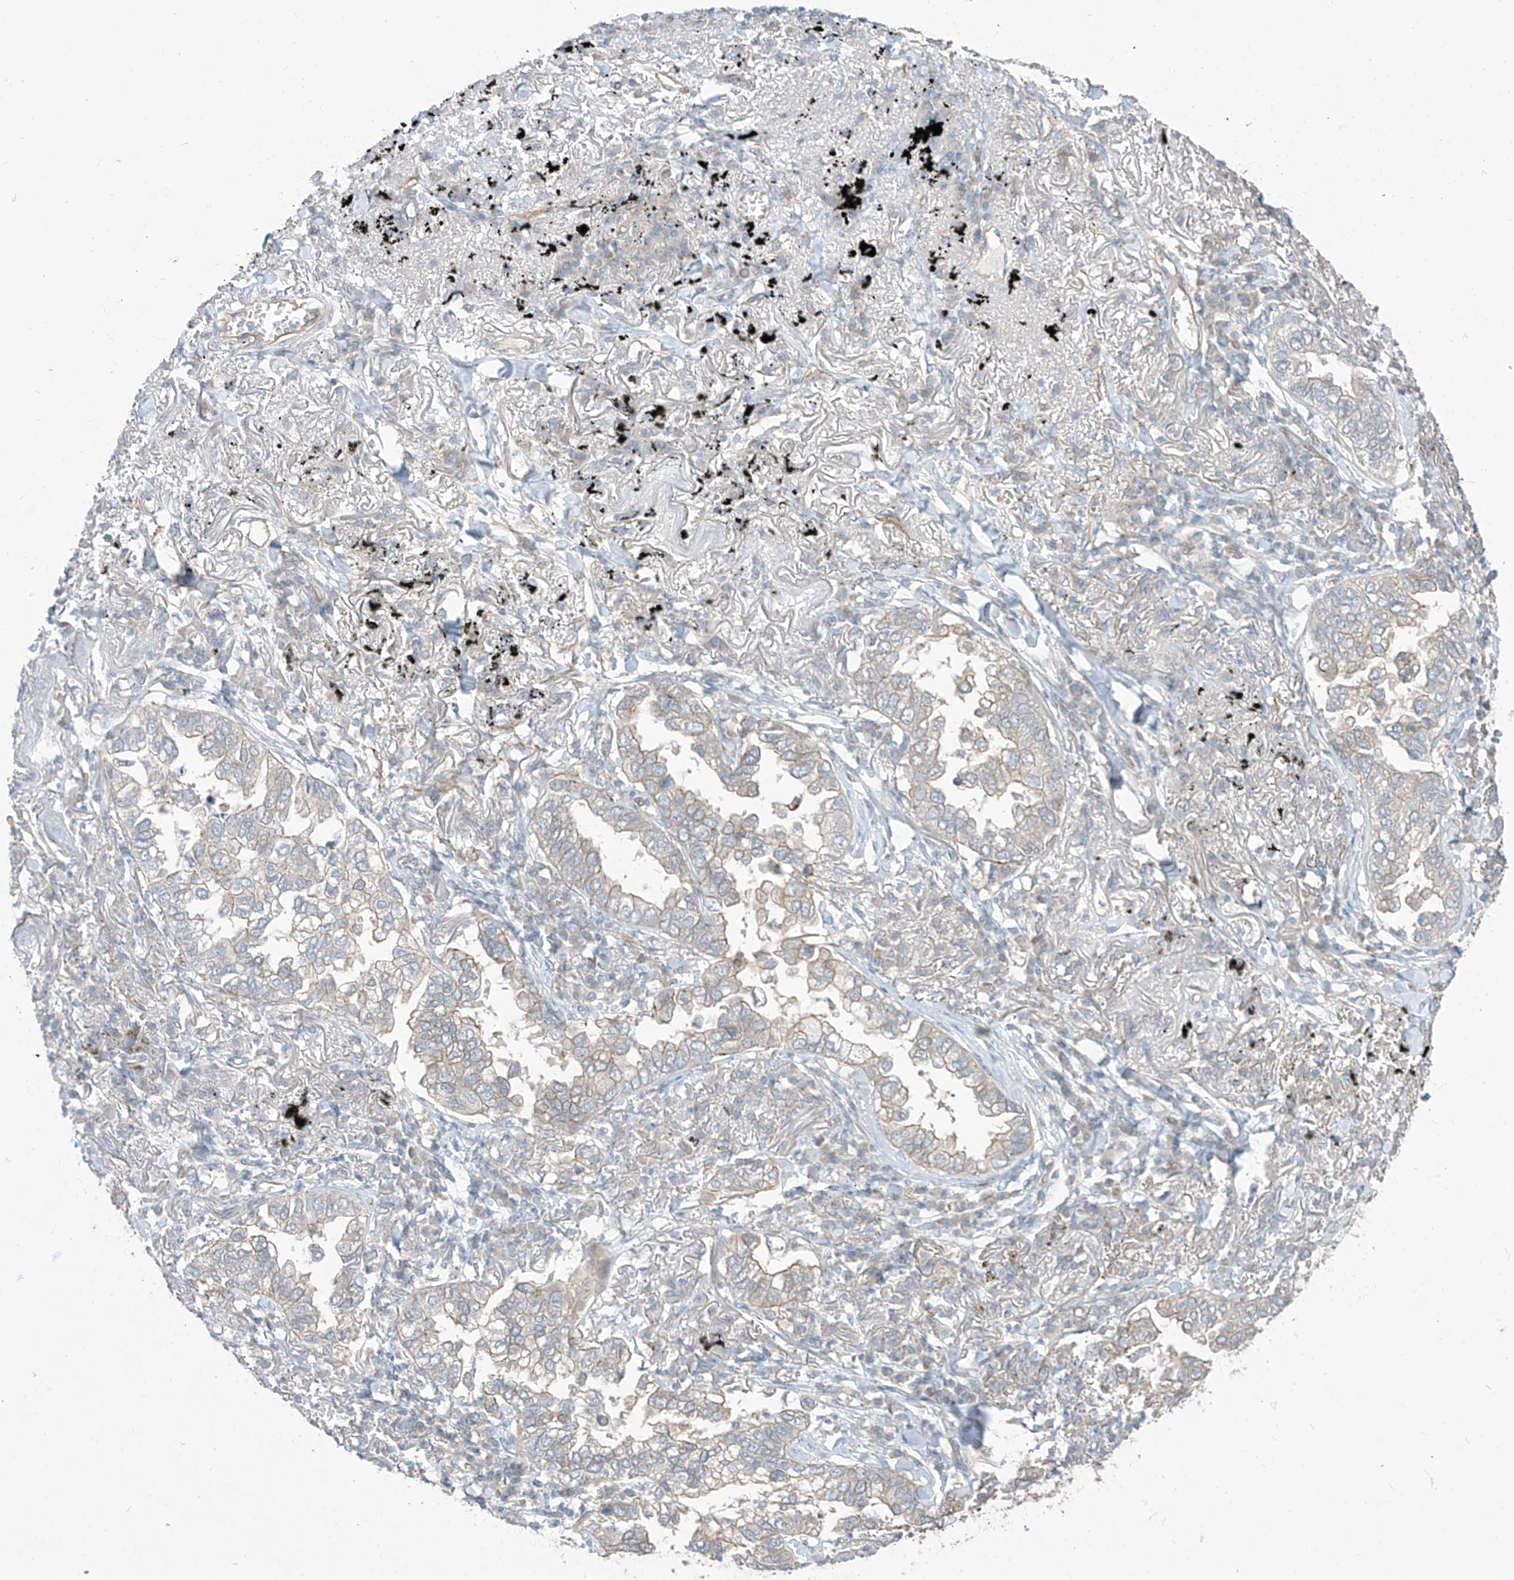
{"staining": {"intensity": "weak", "quantity": "<25%", "location": "cytoplasmic/membranous"}, "tissue": "lung cancer", "cell_type": "Tumor cells", "image_type": "cancer", "snomed": [{"axis": "morphology", "description": "Adenocarcinoma, NOS"}, {"axis": "topography", "description": "Lung"}], "caption": "High magnification brightfield microscopy of lung adenocarcinoma stained with DAB (brown) and counterstained with hematoxylin (blue): tumor cells show no significant staining.", "gene": "EPHX4", "patient": {"sex": "male", "age": 65}}